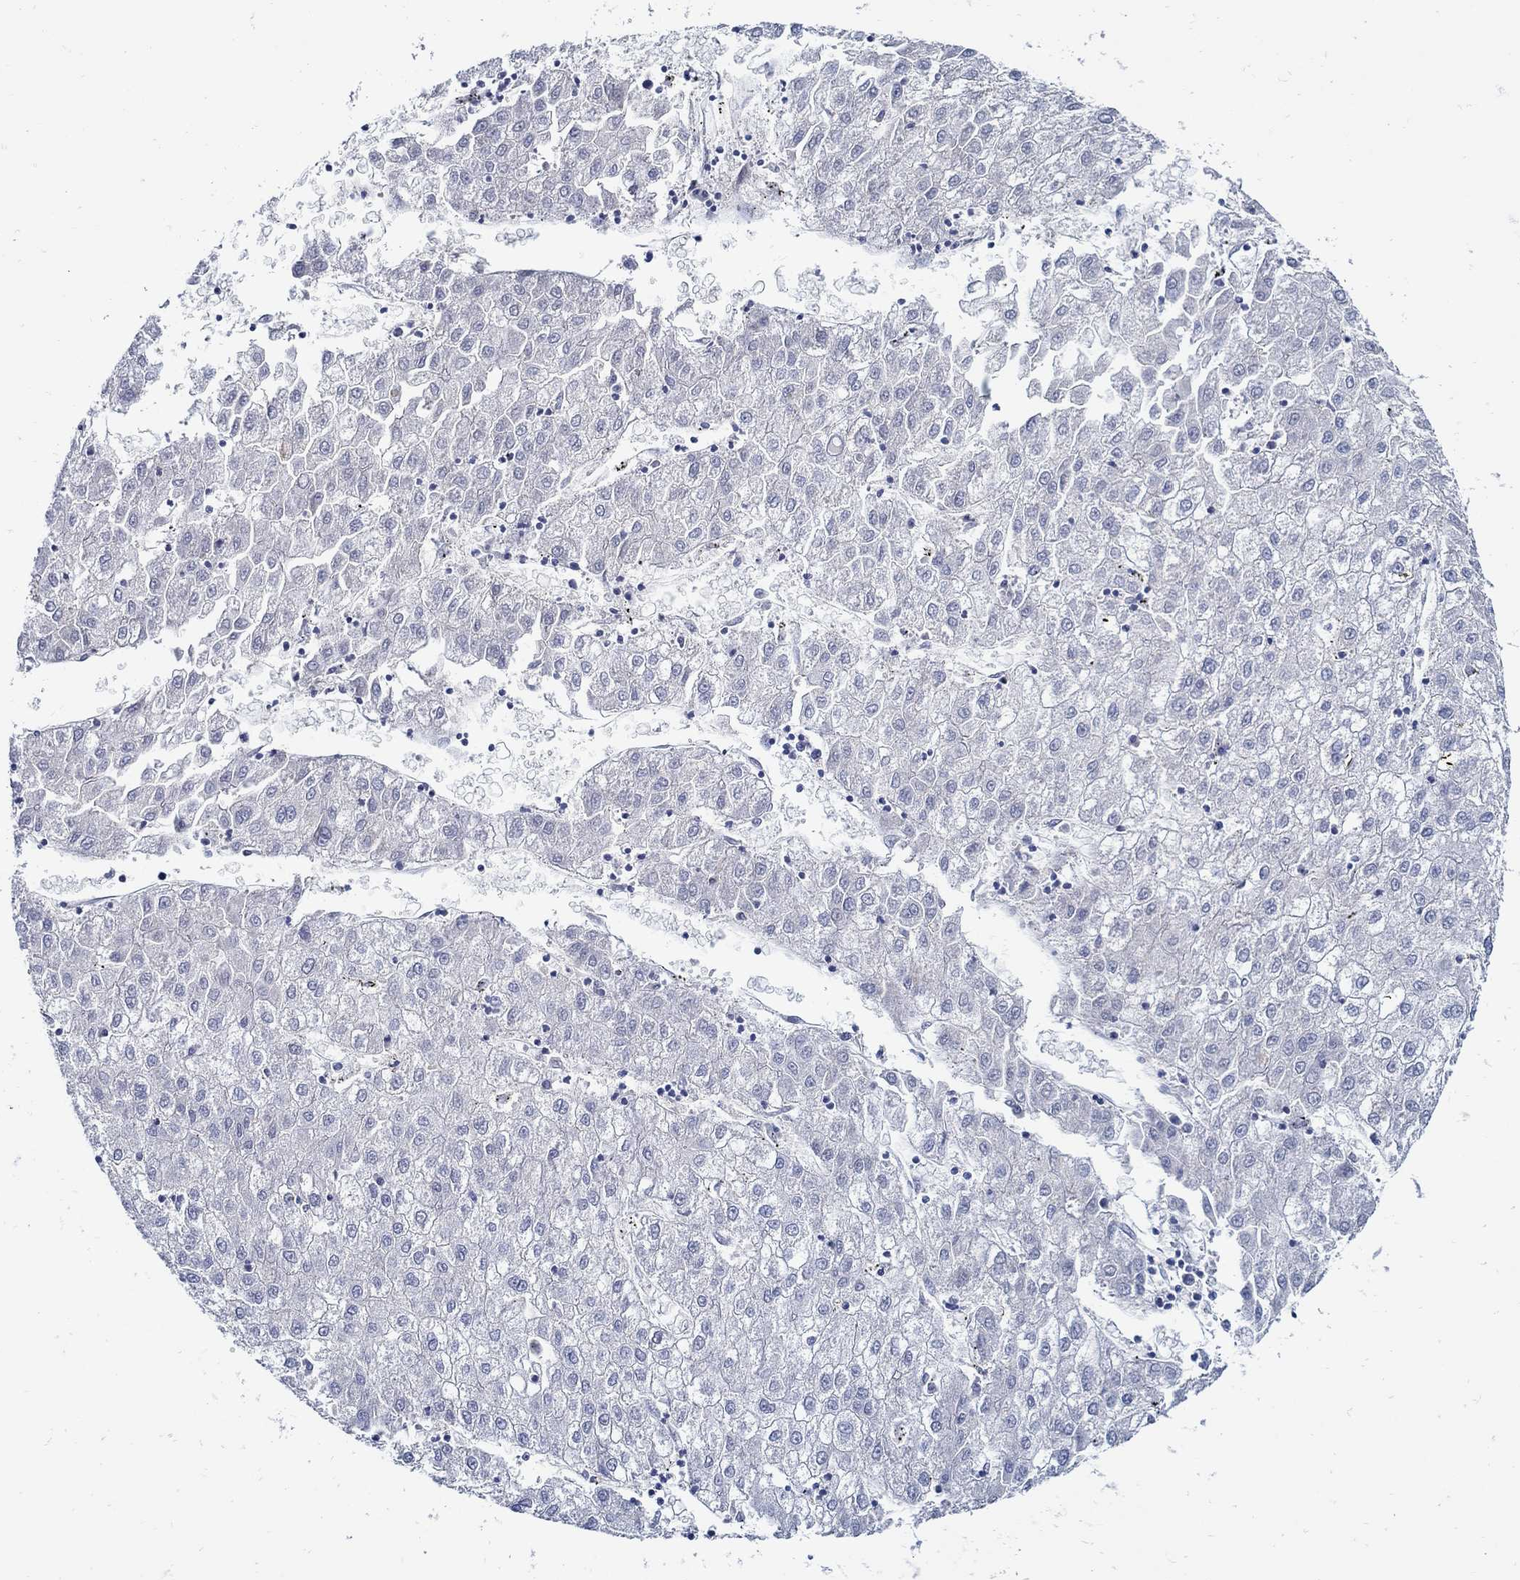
{"staining": {"intensity": "negative", "quantity": "none", "location": "none"}, "tissue": "liver cancer", "cell_type": "Tumor cells", "image_type": "cancer", "snomed": [{"axis": "morphology", "description": "Carcinoma, Hepatocellular, NOS"}, {"axis": "topography", "description": "Liver"}], "caption": "This histopathology image is of liver cancer stained with immunohistochemistry to label a protein in brown with the nuclei are counter-stained blue. There is no staining in tumor cells.", "gene": "PAX9", "patient": {"sex": "male", "age": 72}}